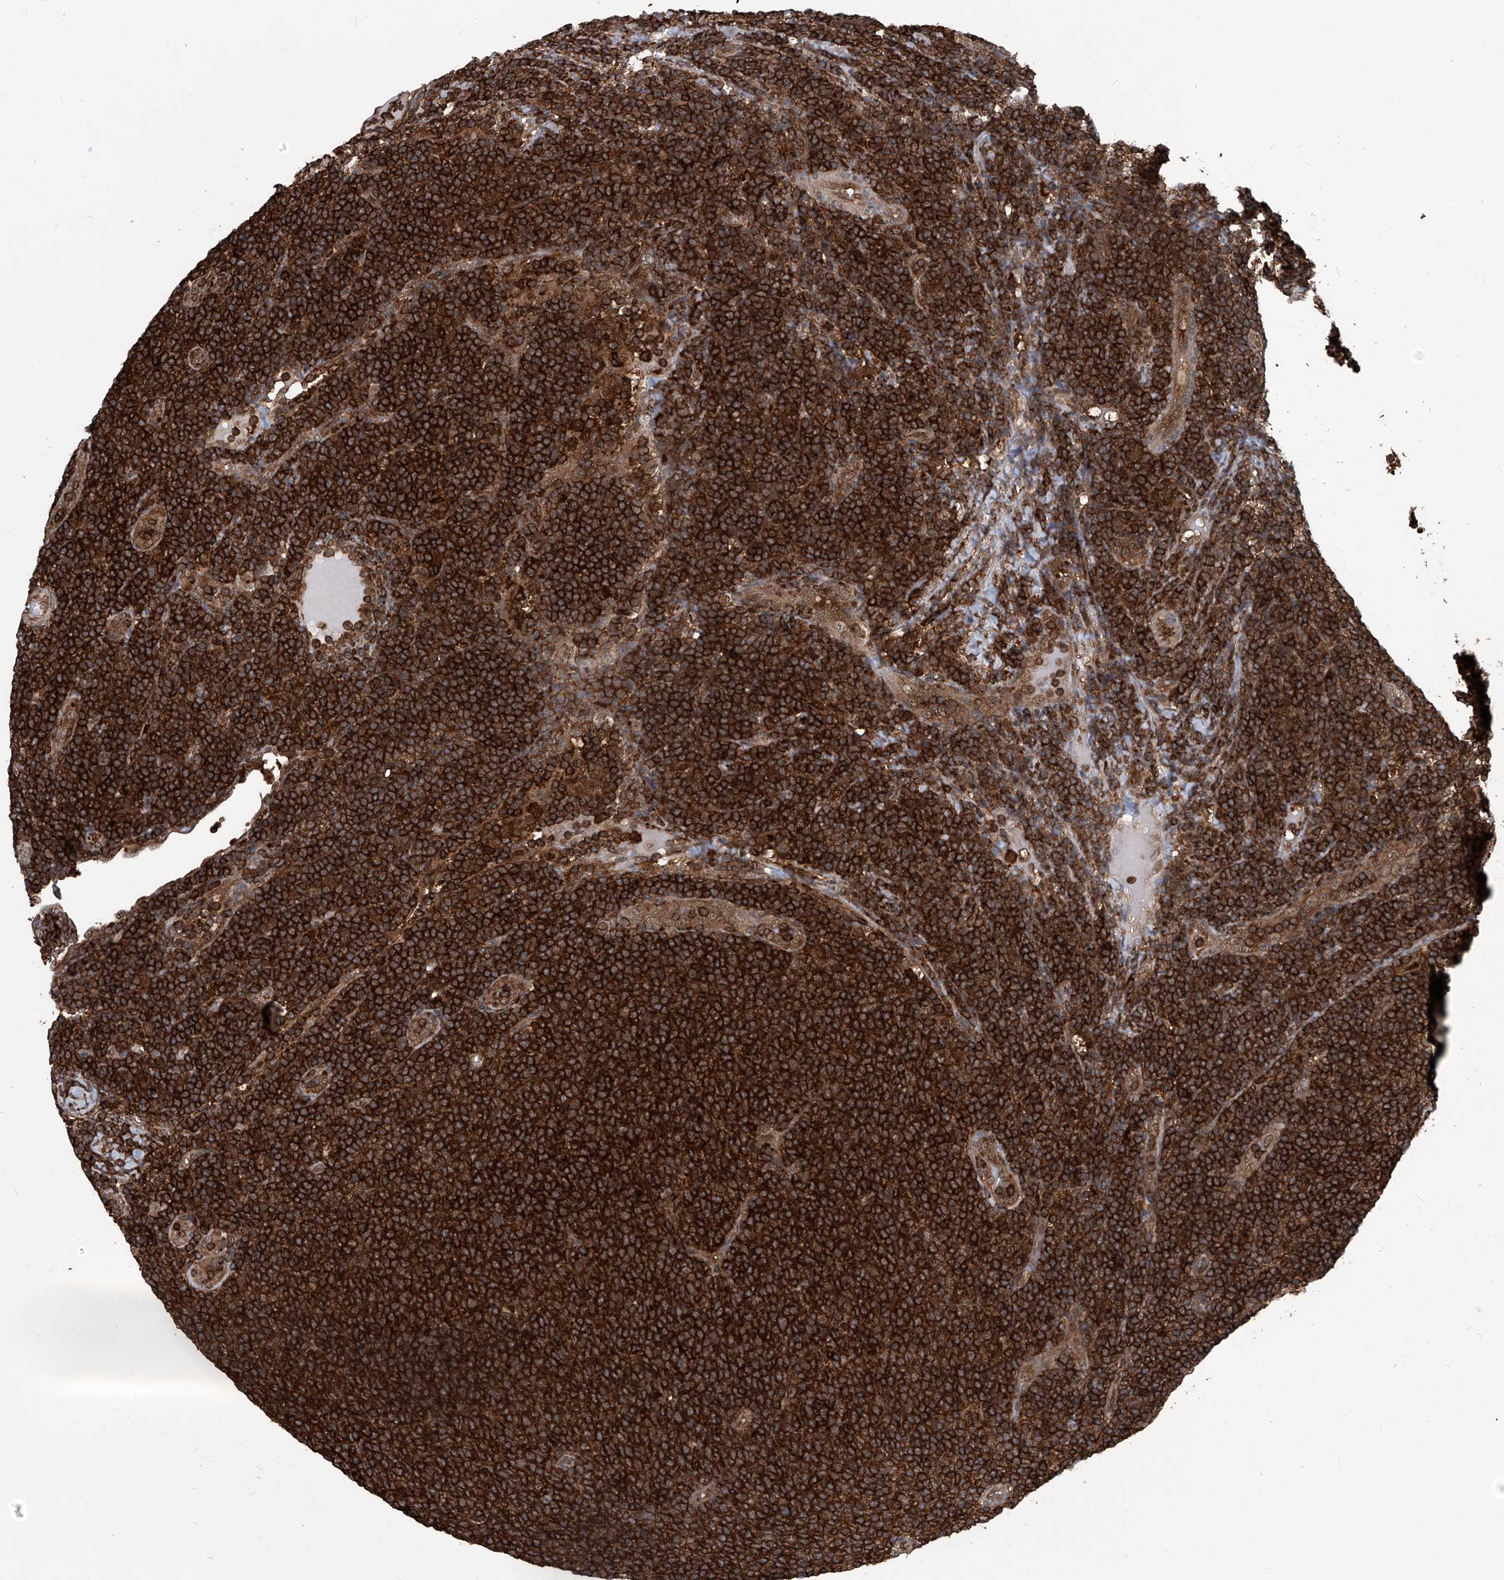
{"staining": {"intensity": "strong", "quantity": ">75%", "location": "cytoplasmic/membranous"}, "tissue": "lymphoma", "cell_type": "Tumor cells", "image_type": "cancer", "snomed": [{"axis": "morphology", "description": "Malignant lymphoma, non-Hodgkin's type, Low grade"}, {"axis": "topography", "description": "Lymph node"}], "caption": "A high-resolution image shows immunohistochemistry (IHC) staining of low-grade malignant lymphoma, non-Hodgkin's type, which reveals strong cytoplasmic/membranous positivity in about >75% of tumor cells.", "gene": "PSMB1", "patient": {"sex": "male", "age": 66}}